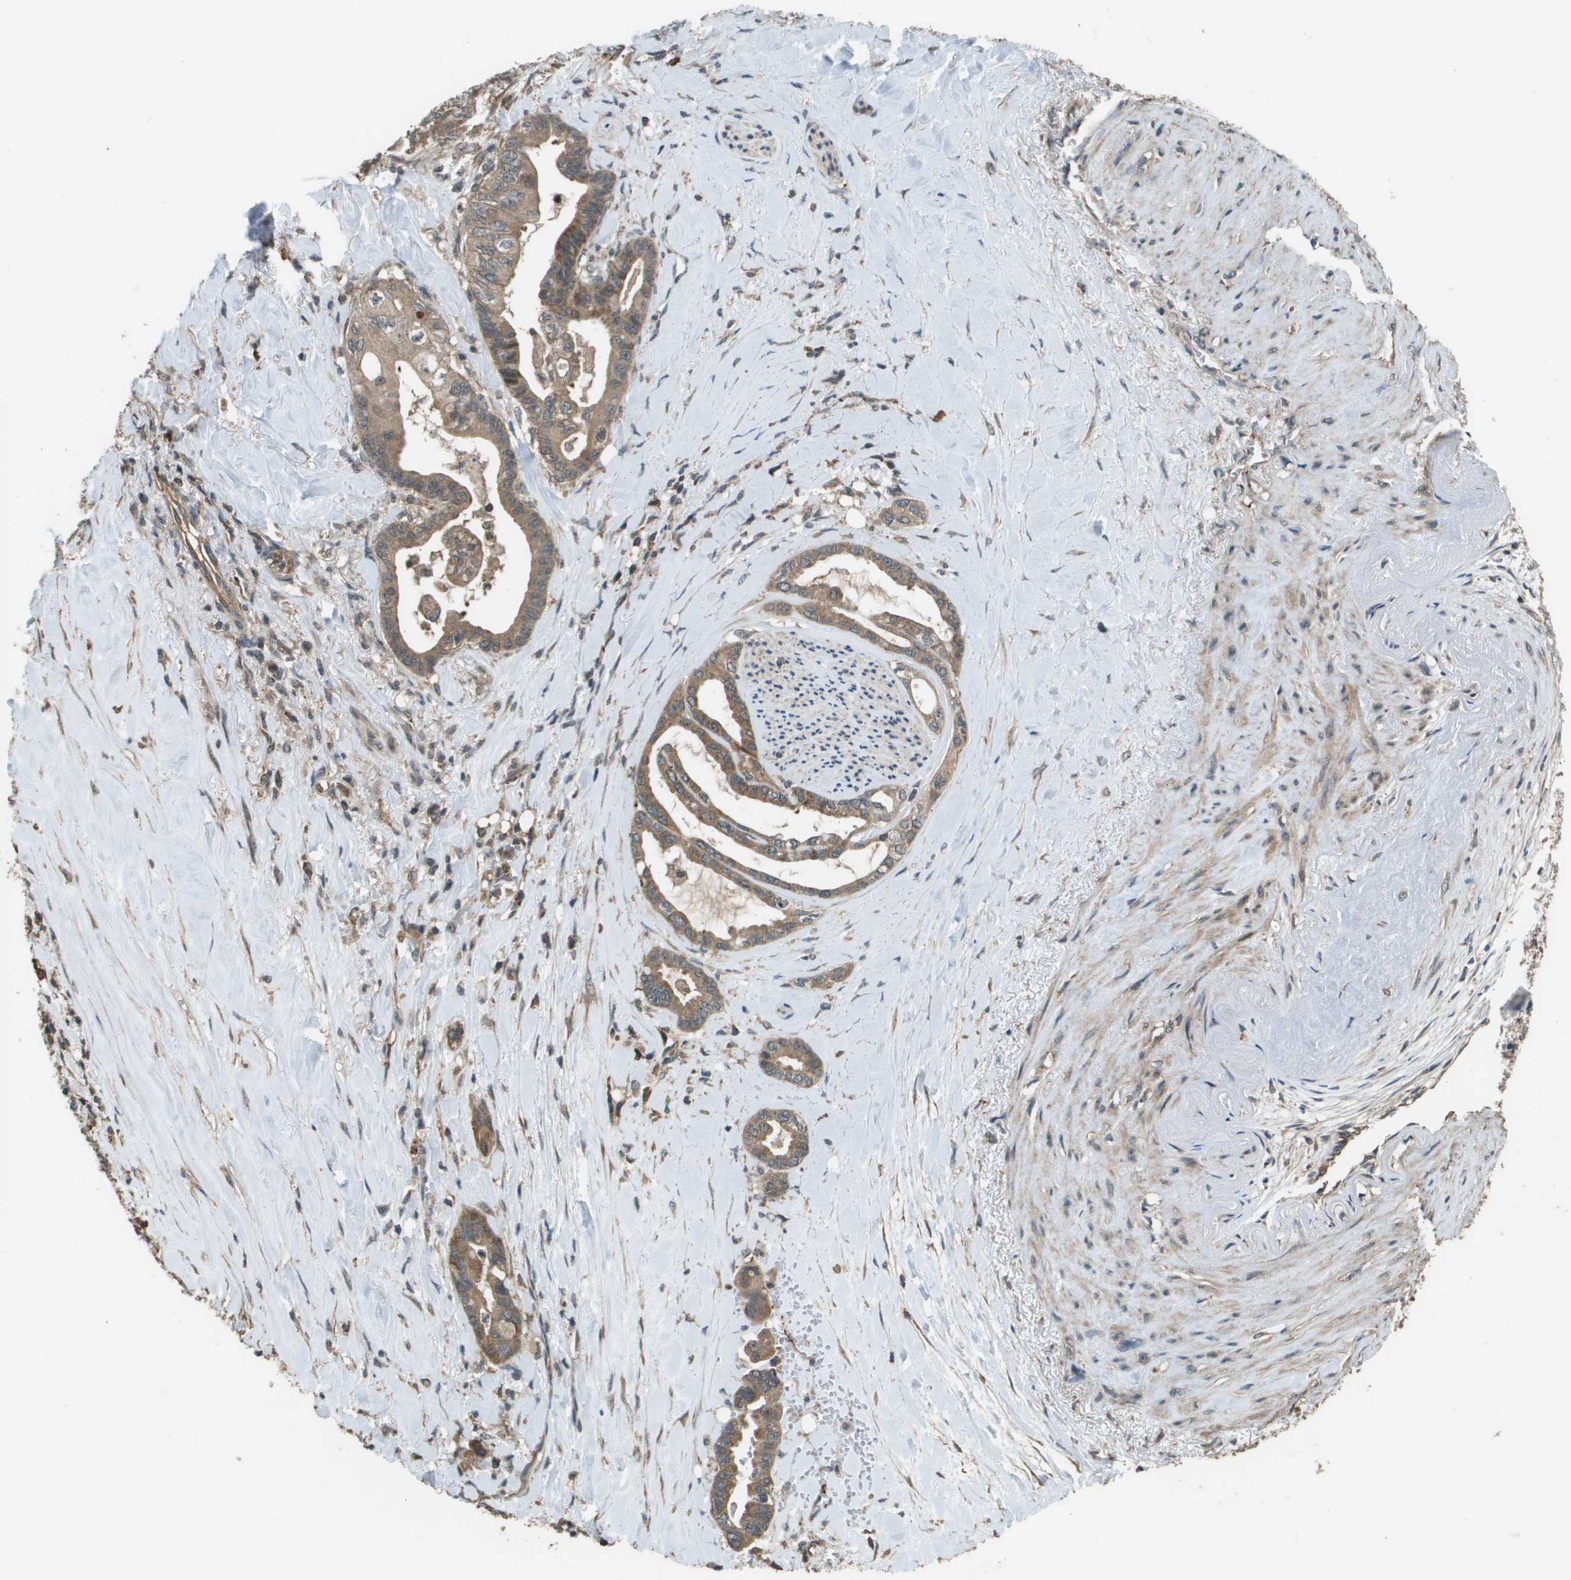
{"staining": {"intensity": "moderate", "quantity": ">75%", "location": "cytoplasmic/membranous"}, "tissue": "pancreatic cancer", "cell_type": "Tumor cells", "image_type": "cancer", "snomed": [{"axis": "morphology", "description": "Adenocarcinoma, NOS"}, {"axis": "topography", "description": "Pancreas"}], "caption": "Immunohistochemistry (IHC) (DAB) staining of human pancreatic cancer (adenocarcinoma) shows moderate cytoplasmic/membranous protein expression in approximately >75% of tumor cells.", "gene": "PLPBP", "patient": {"sex": "male", "age": 70}}